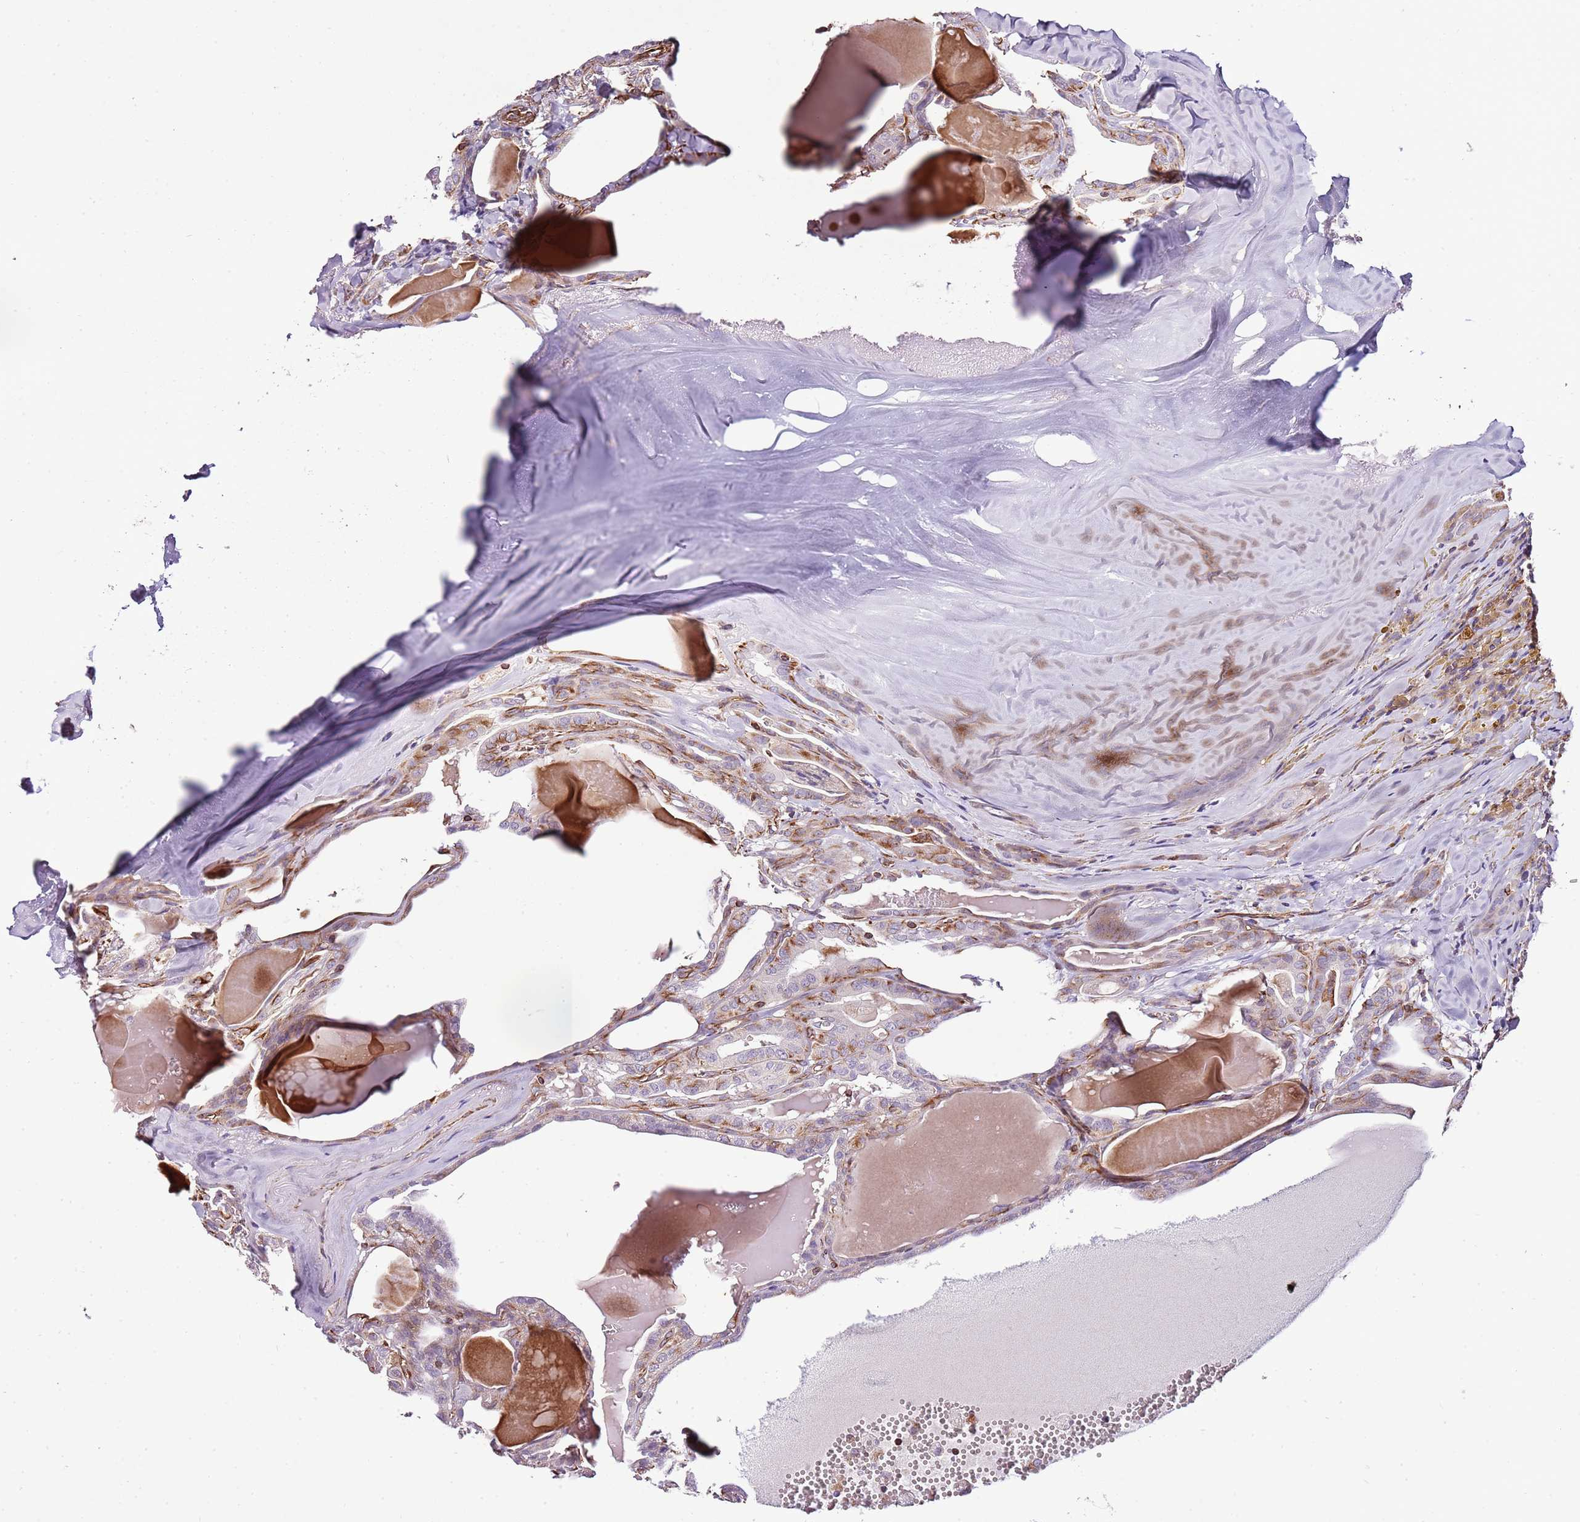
{"staining": {"intensity": "moderate", "quantity": "25%-75%", "location": "cytoplasmic/membranous"}, "tissue": "thyroid cancer", "cell_type": "Tumor cells", "image_type": "cancer", "snomed": [{"axis": "morphology", "description": "Papillary adenocarcinoma, NOS"}, {"axis": "topography", "description": "Thyroid gland"}], "caption": "Immunohistochemical staining of papillary adenocarcinoma (thyroid) demonstrates medium levels of moderate cytoplasmic/membranous staining in approximately 25%-75% of tumor cells.", "gene": "ZNF786", "patient": {"sex": "male", "age": 52}}